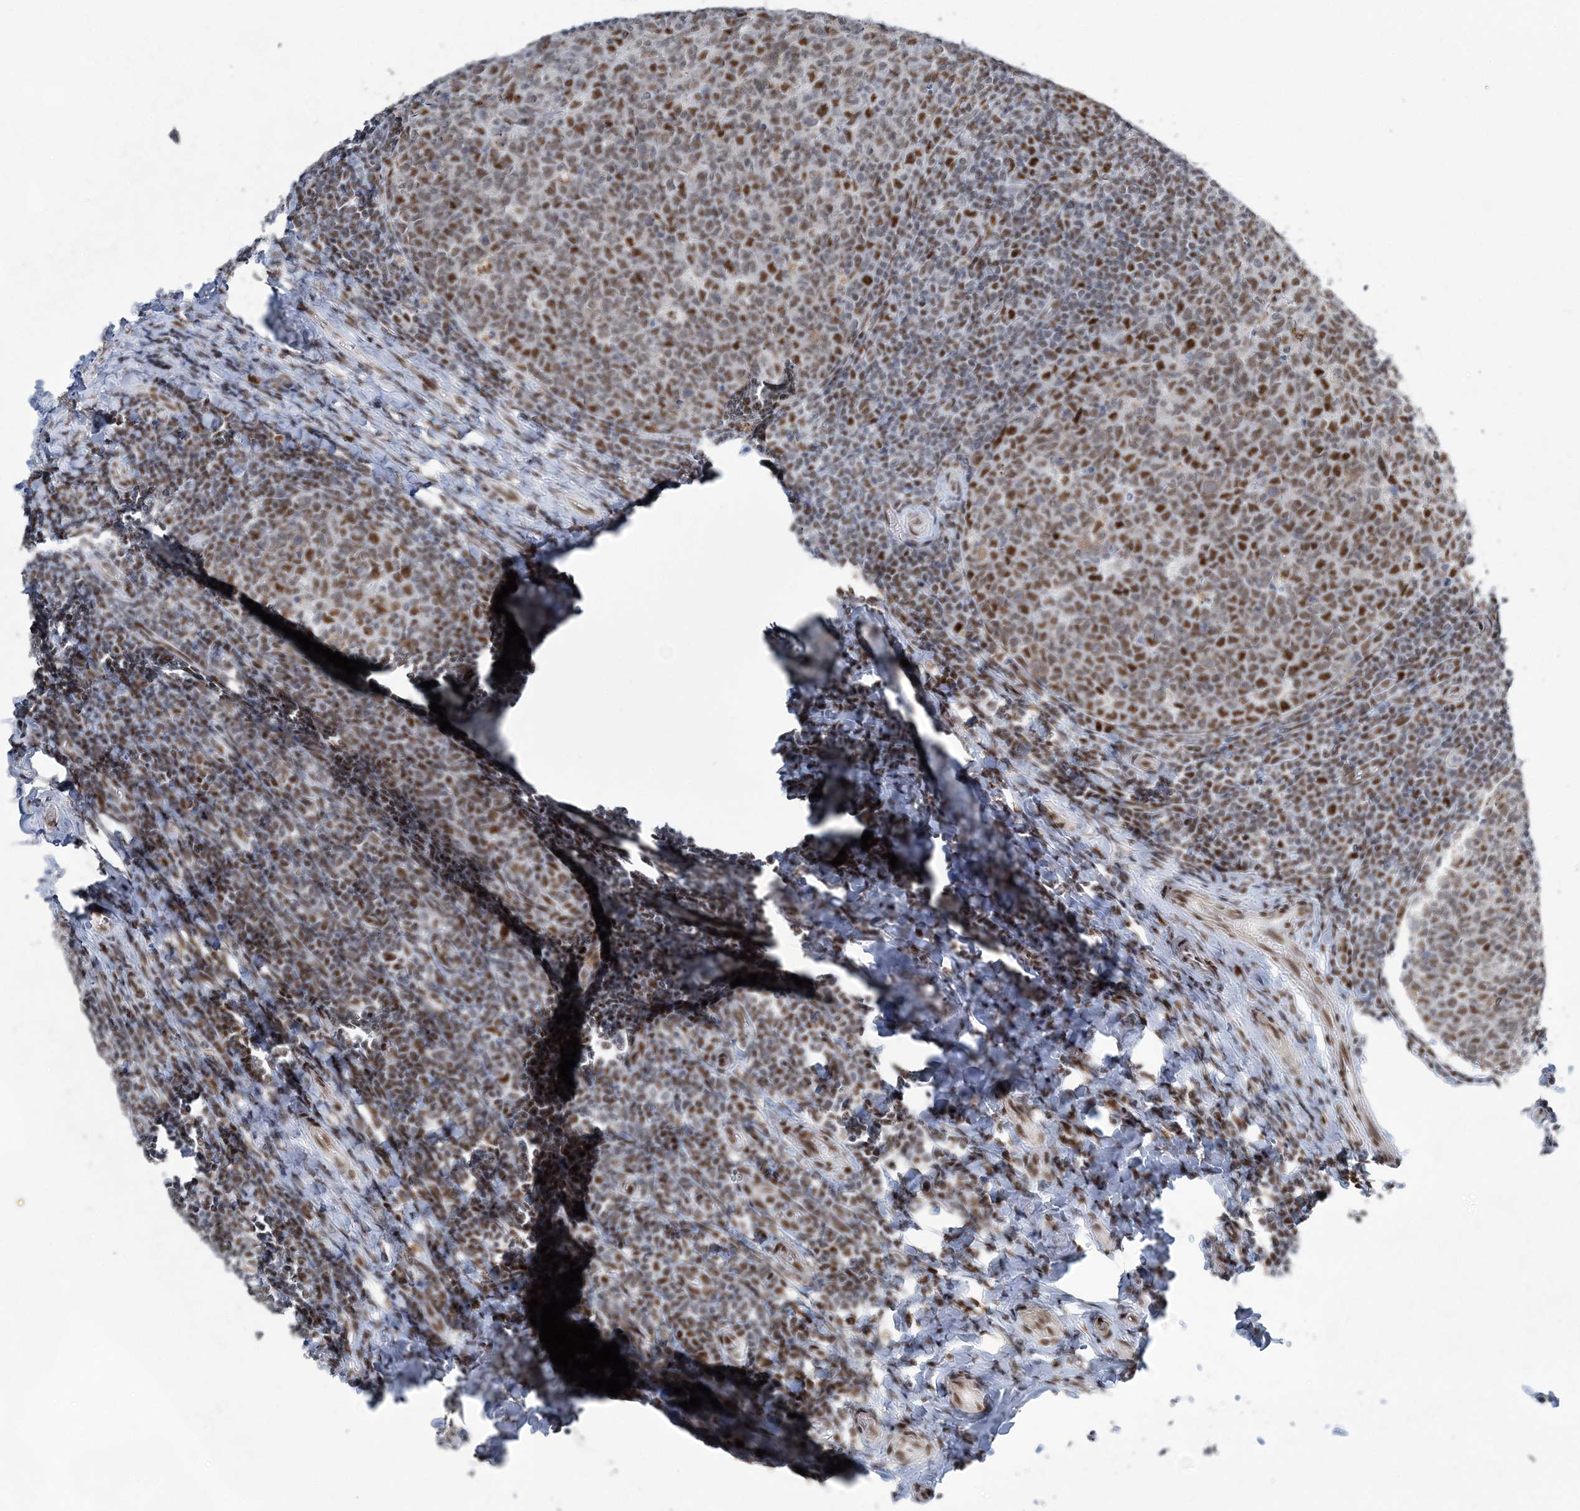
{"staining": {"intensity": "strong", "quantity": "25%-75%", "location": "nuclear"}, "tissue": "tonsil", "cell_type": "Germinal center cells", "image_type": "normal", "snomed": [{"axis": "morphology", "description": "Normal tissue, NOS"}, {"axis": "topography", "description": "Tonsil"}], "caption": "IHC of normal tonsil reveals high levels of strong nuclear expression in about 25%-75% of germinal center cells. The protein is shown in brown color, while the nuclei are stained blue.", "gene": "ZBTB7A", "patient": {"sex": "female", "age": 19}}